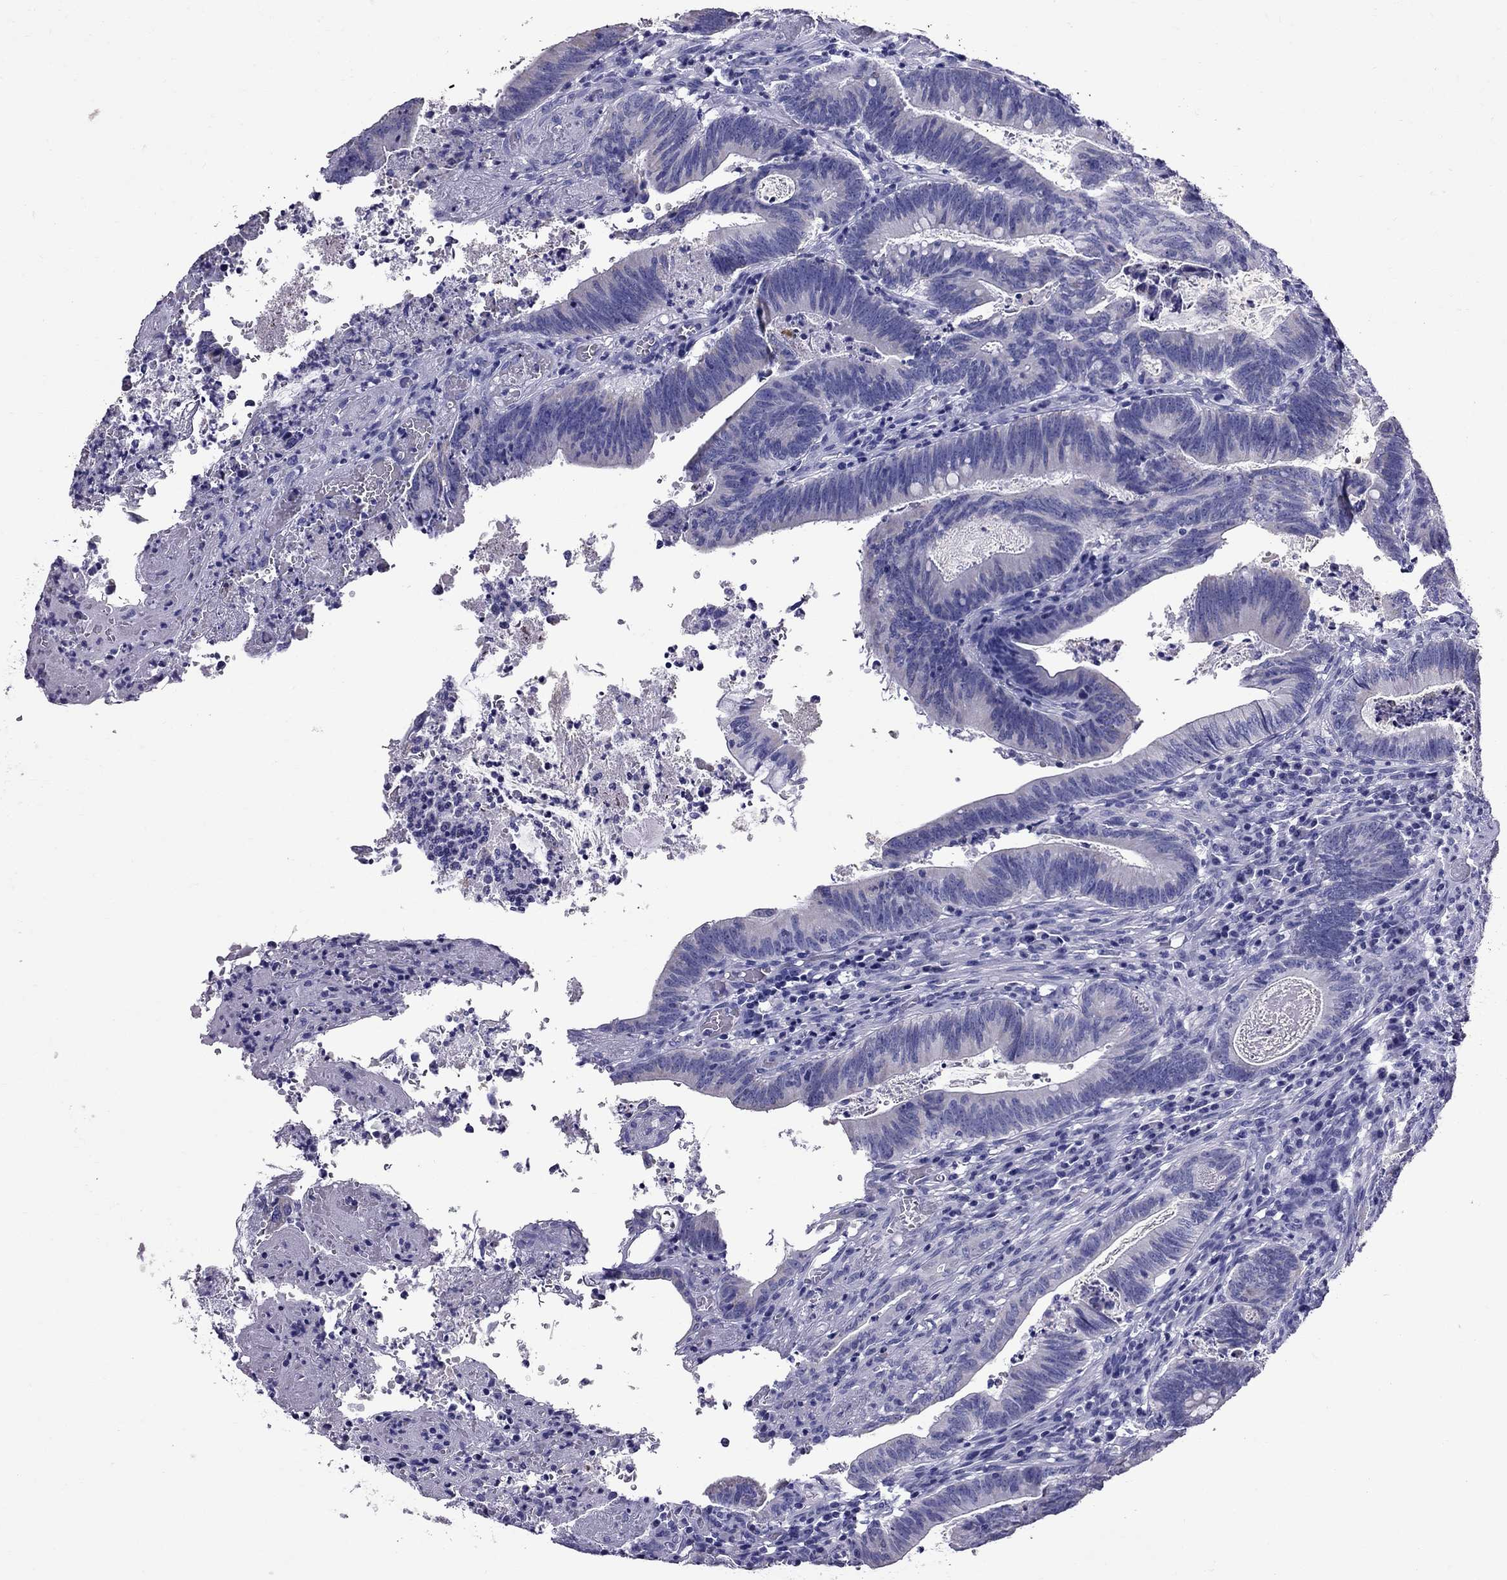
{"staining": {"intensity": "negative", "quantity": "none", "location": "none"}, "tissue": "colorectal cancer", "cell_type": "Tumor cells", "image_type": "cancer", "snomed": [{"axis": "morphology", "description": "Adenocarcinoma, NOS"}, {"axis": "topography", "description": "Colon"}], "caption": "Colorectal cancer (adenocarcinoma) was stained to show a protein in brown. There is no significant staining in tumor cells.", "gene": "TTLL13", "patient": {"sex": "female", "age": 70}}